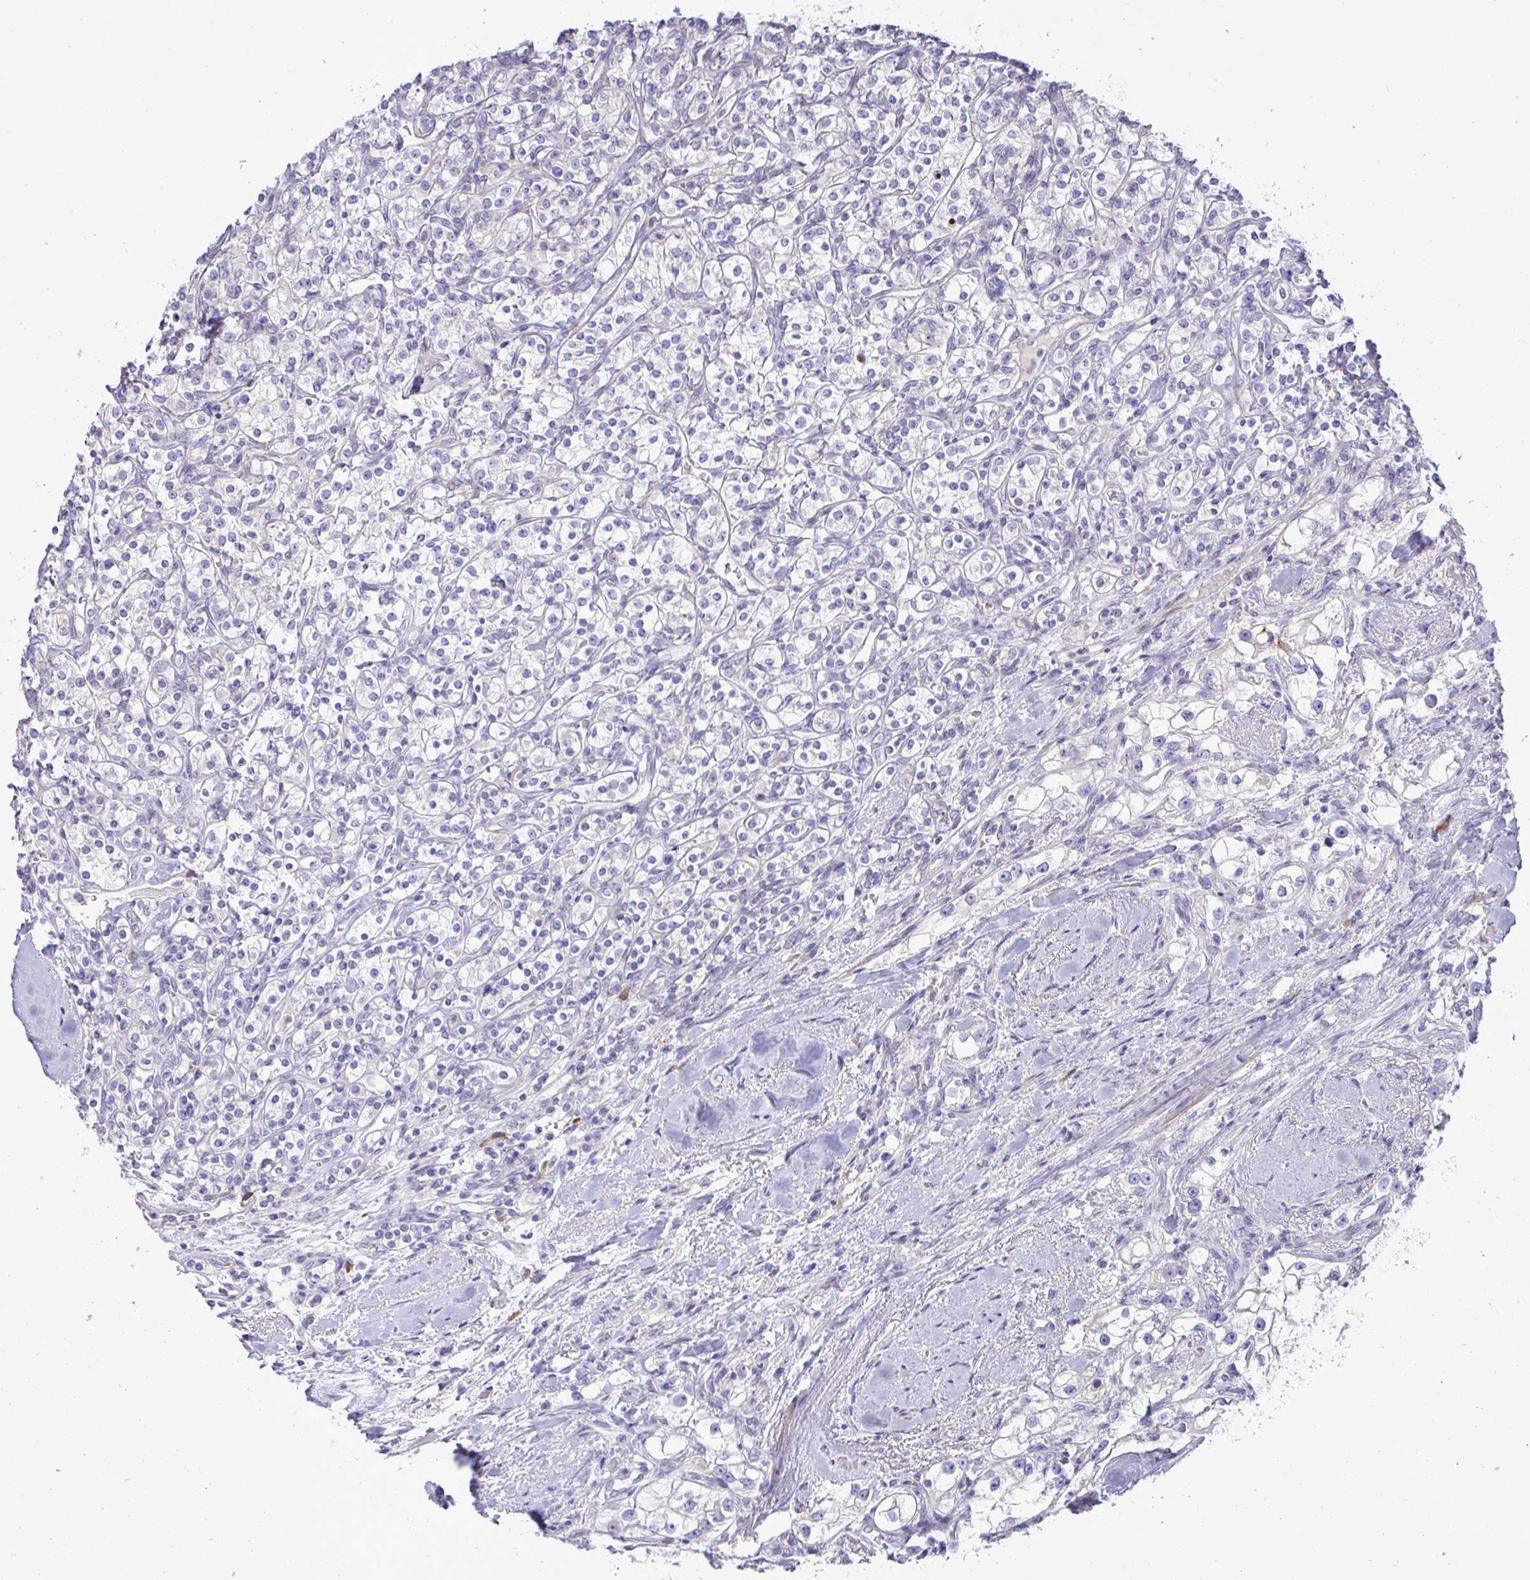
{"staining": {"intensity": "negative", "quantity": "none", "location": "none"}, "tissue": "renal cancer", "cell_type": "Tumor cells", "image_type": "cancer", "snomed": [{"axis": "morphology", "description": "Adenocarcinoma, NOS"}, {"axis": "topography", "description": "Kidney"}], "caption": "The immunohistochemistry (IHC) image has no significant positivity in tumor cells of renal cancer tissue. (DAB IHC visualized using brightfield microscopy, high magnification).", "gene": "FAM86B1", "patient": {"sex": "male", "age": 77}}